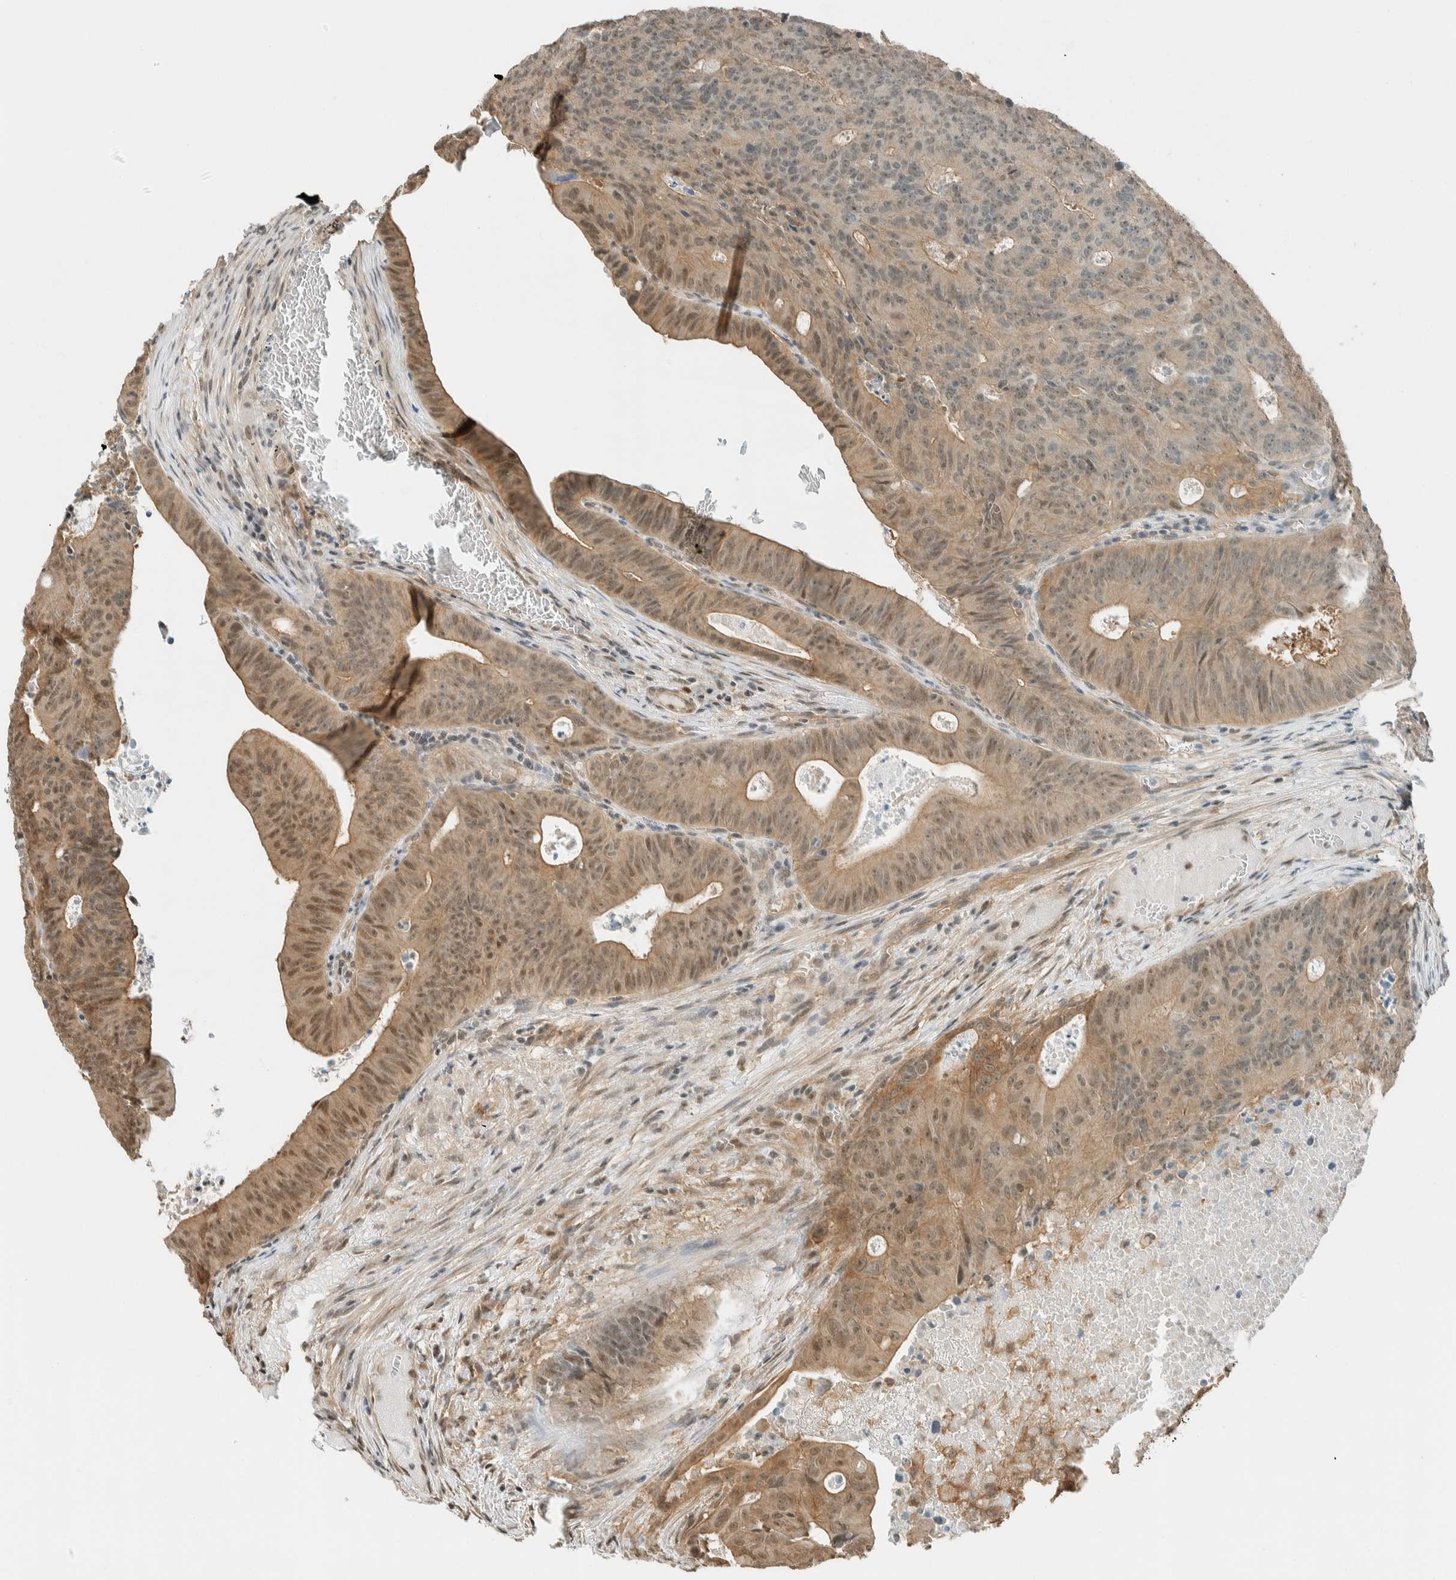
{"staining": {"intensity": "moderate", "quantity": ">75%", "location": "cytoplasmic/membranous,nuclear"}, "tissue": "colorectal cancer", "cell_type": "Tumor cells", "image_type": "cancer", "snomed": [{"axis": "morphology", "description": "Adenocarcinoma, NOS"}, {"axis": "topography", "description": "Colon"}], "caption": "The histopathology image demonstrates staining of colorectal adenocarcinoma, revealing moderate cytoplasmic/membranous and nuclear protein staining (brown color) within tumor cells.", "gene": "NIBAN2", "patient": {"sex": "male", "age": 87}}